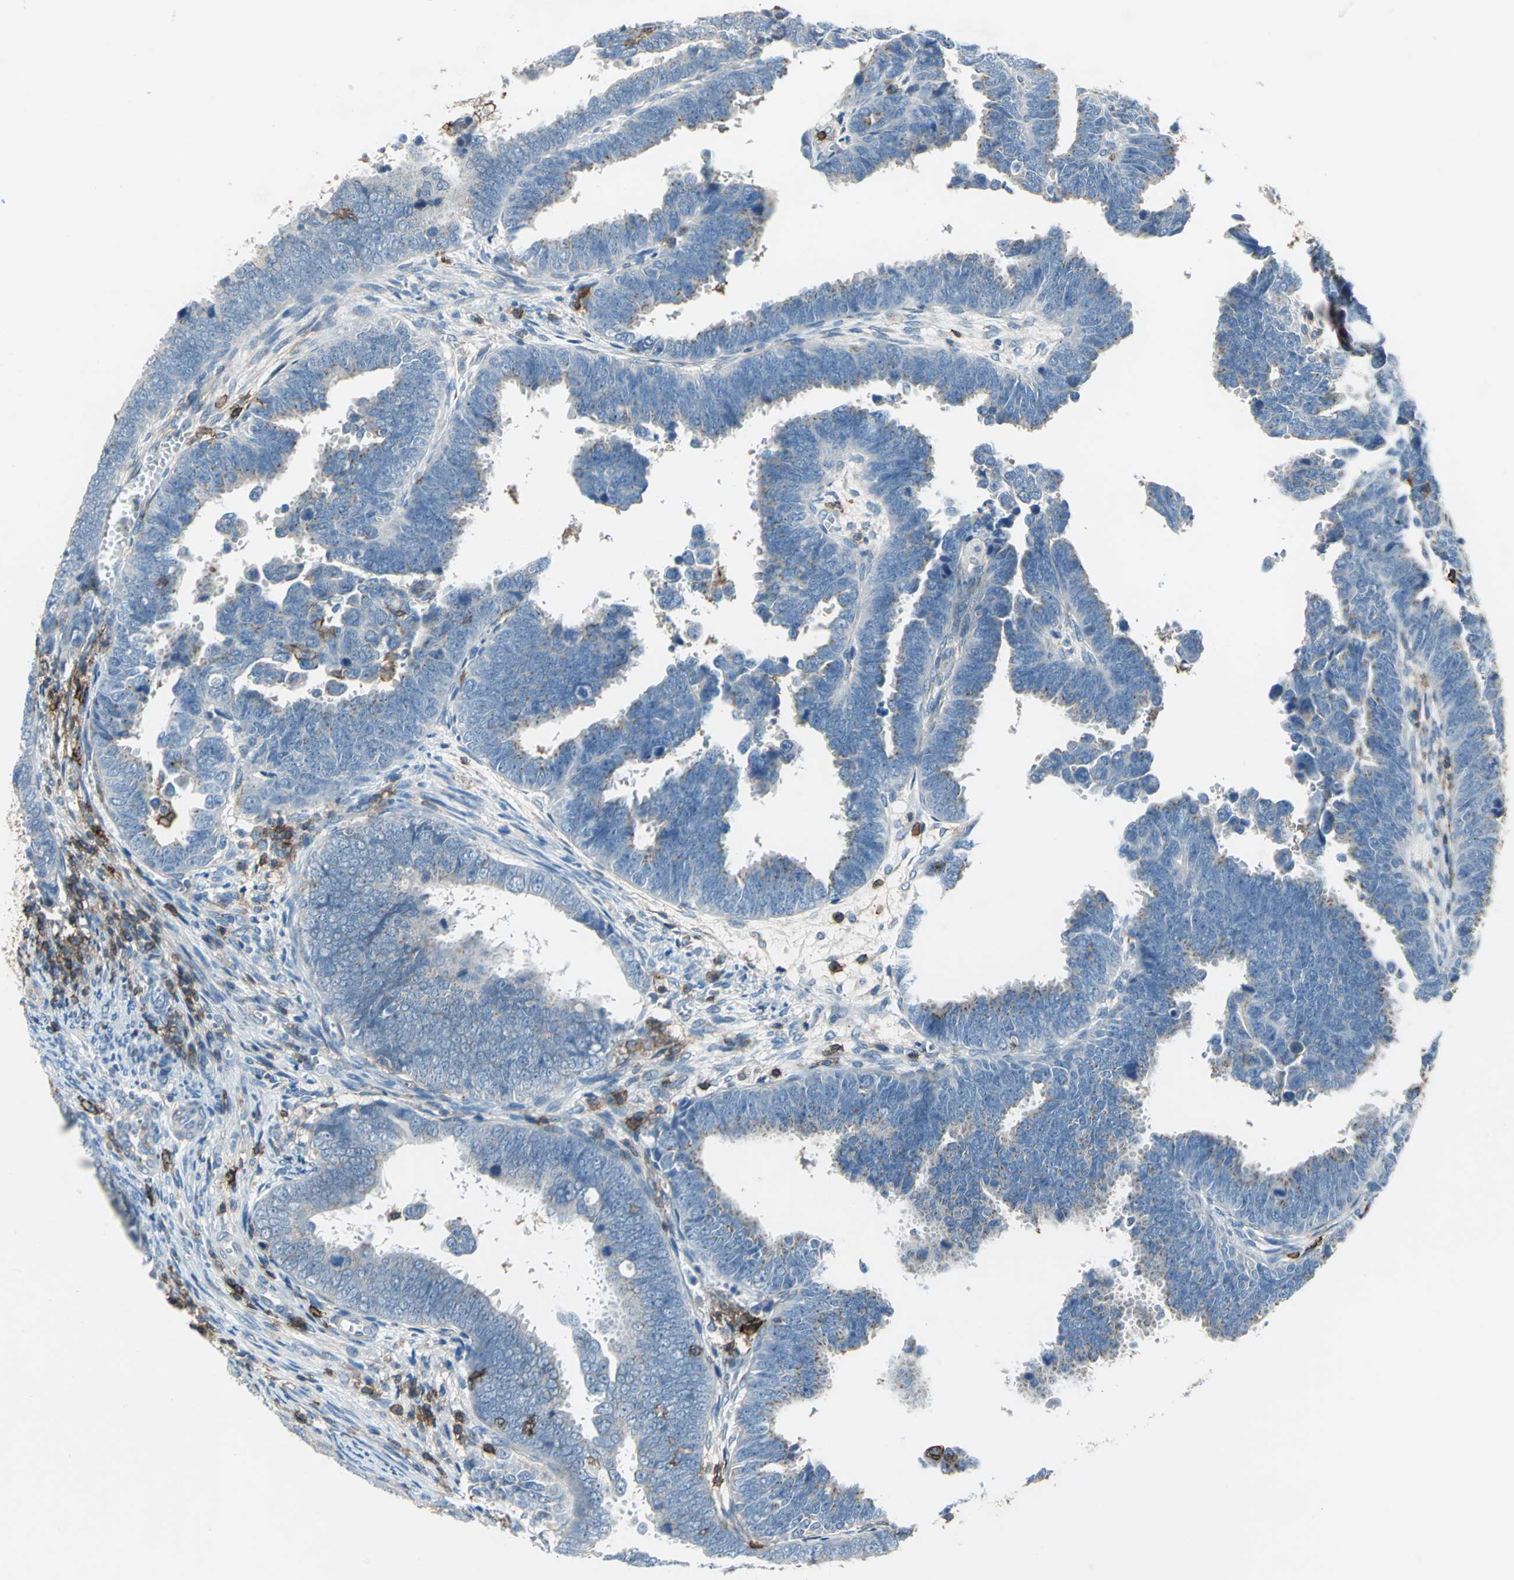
{"staining": {"intensity": "weak", "quantity": "25%-75%", "location": "cytoplasmic/membranous"}, "tissue": "endometrial cancer", "cell_type": "Tumor cells", "image_type": "cancer", "snomed": [{"axis": "morphology", "description": "Adenocarcinoma, NOS"}, {"axis": "topography", "description": "Endometrium"}], "caption": "IHC image of human endometrial cancer (adenocarcinoma) stained for a protein (brown), which reveals low levels of weak cytoplasmic/membranous expression in about 25%-75% of tumor cells.", "gene": "CD44", "patient": {"sex": "female", "age": 75}}